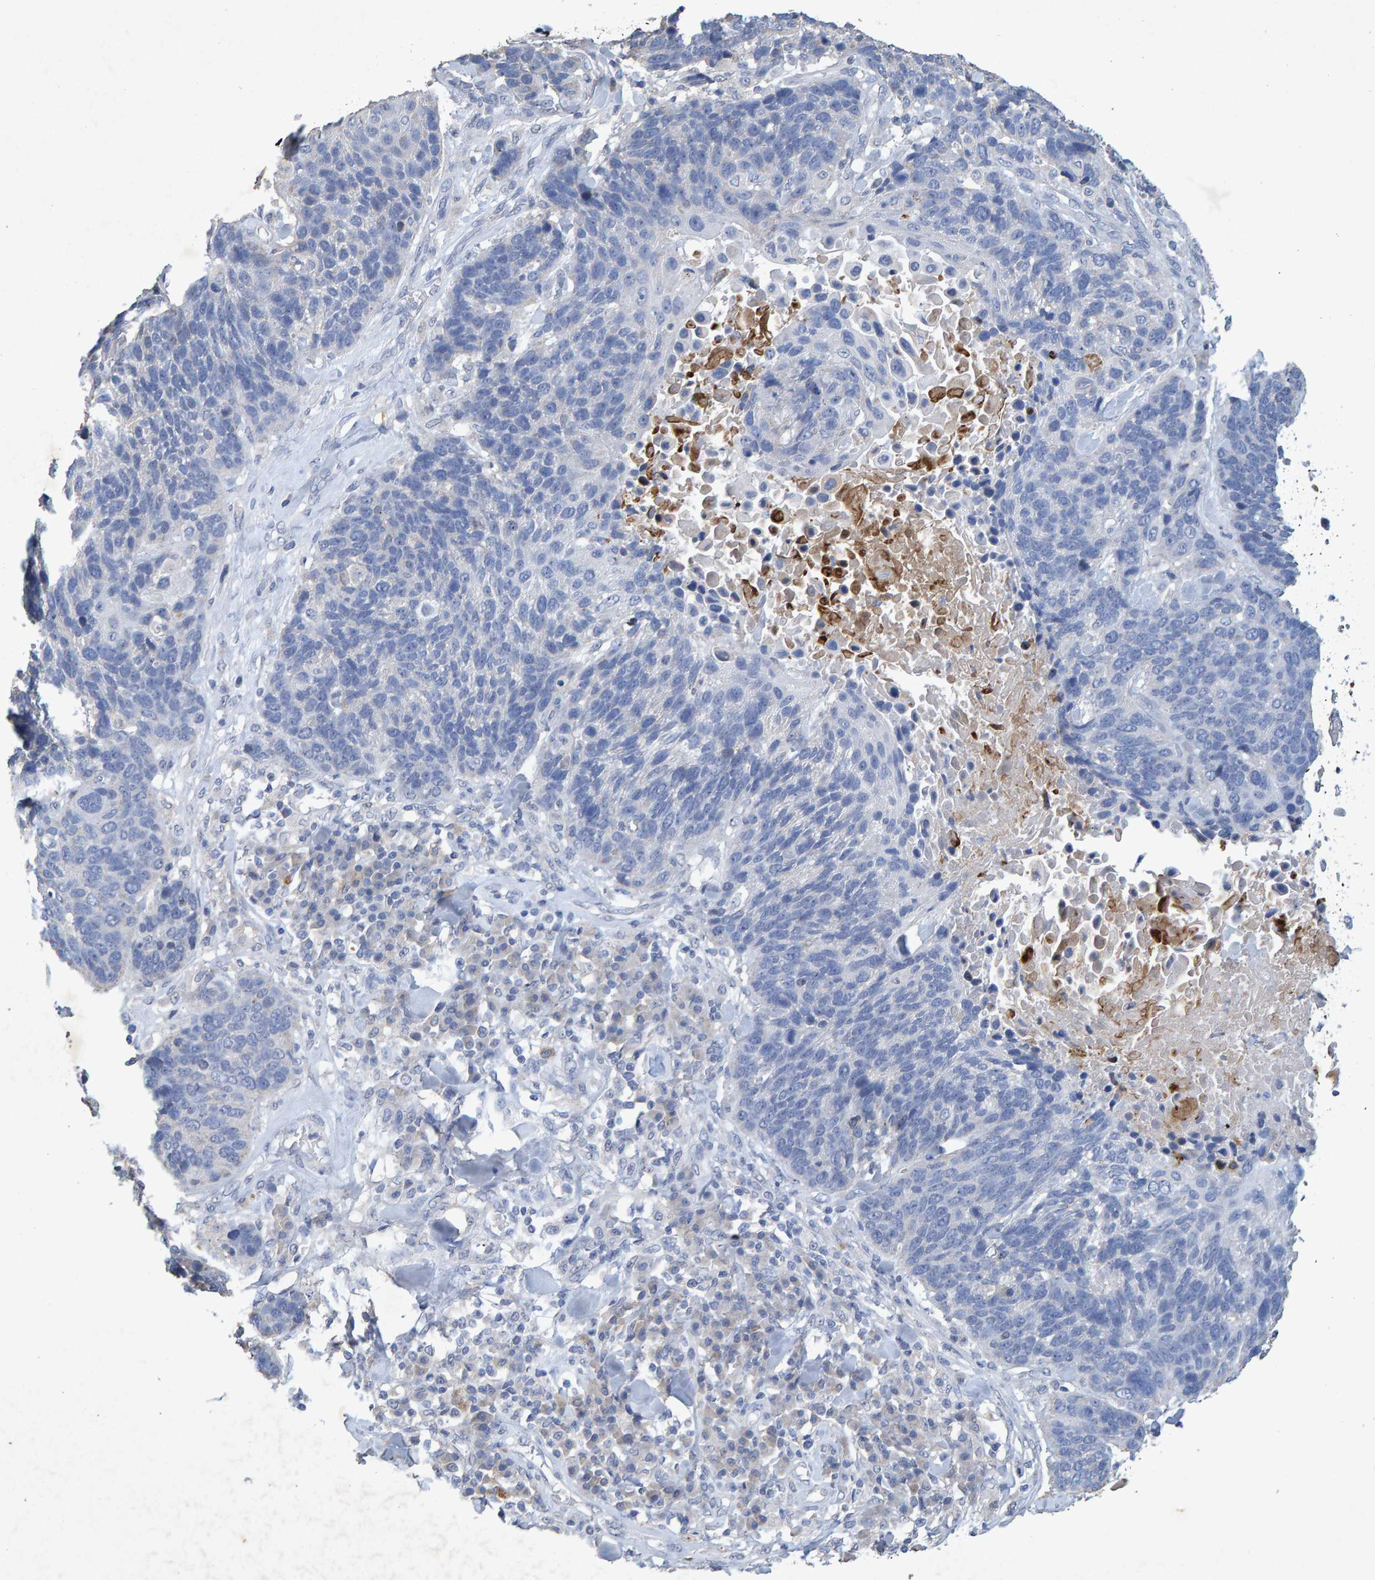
{"staining": {"intensity": "negative", "quantity": "none", "location": "none"}, "tissue": "lung cancer", "cell_type": "Tumor cells", "image_type": "cancer", "snomed": [{"axis": "morphology", "description": "Squamous cell carcinoma, NOS"}, {"axis": "topography", "description": "Lung"}], "caption": "A high-resolution micrograph shows immunohistochemistry (IHC) staining of lung cancer, which reveals no significant expression in tumor cells.", "gene": "CTH", "patient": {"sex": "male", "age": 65}}